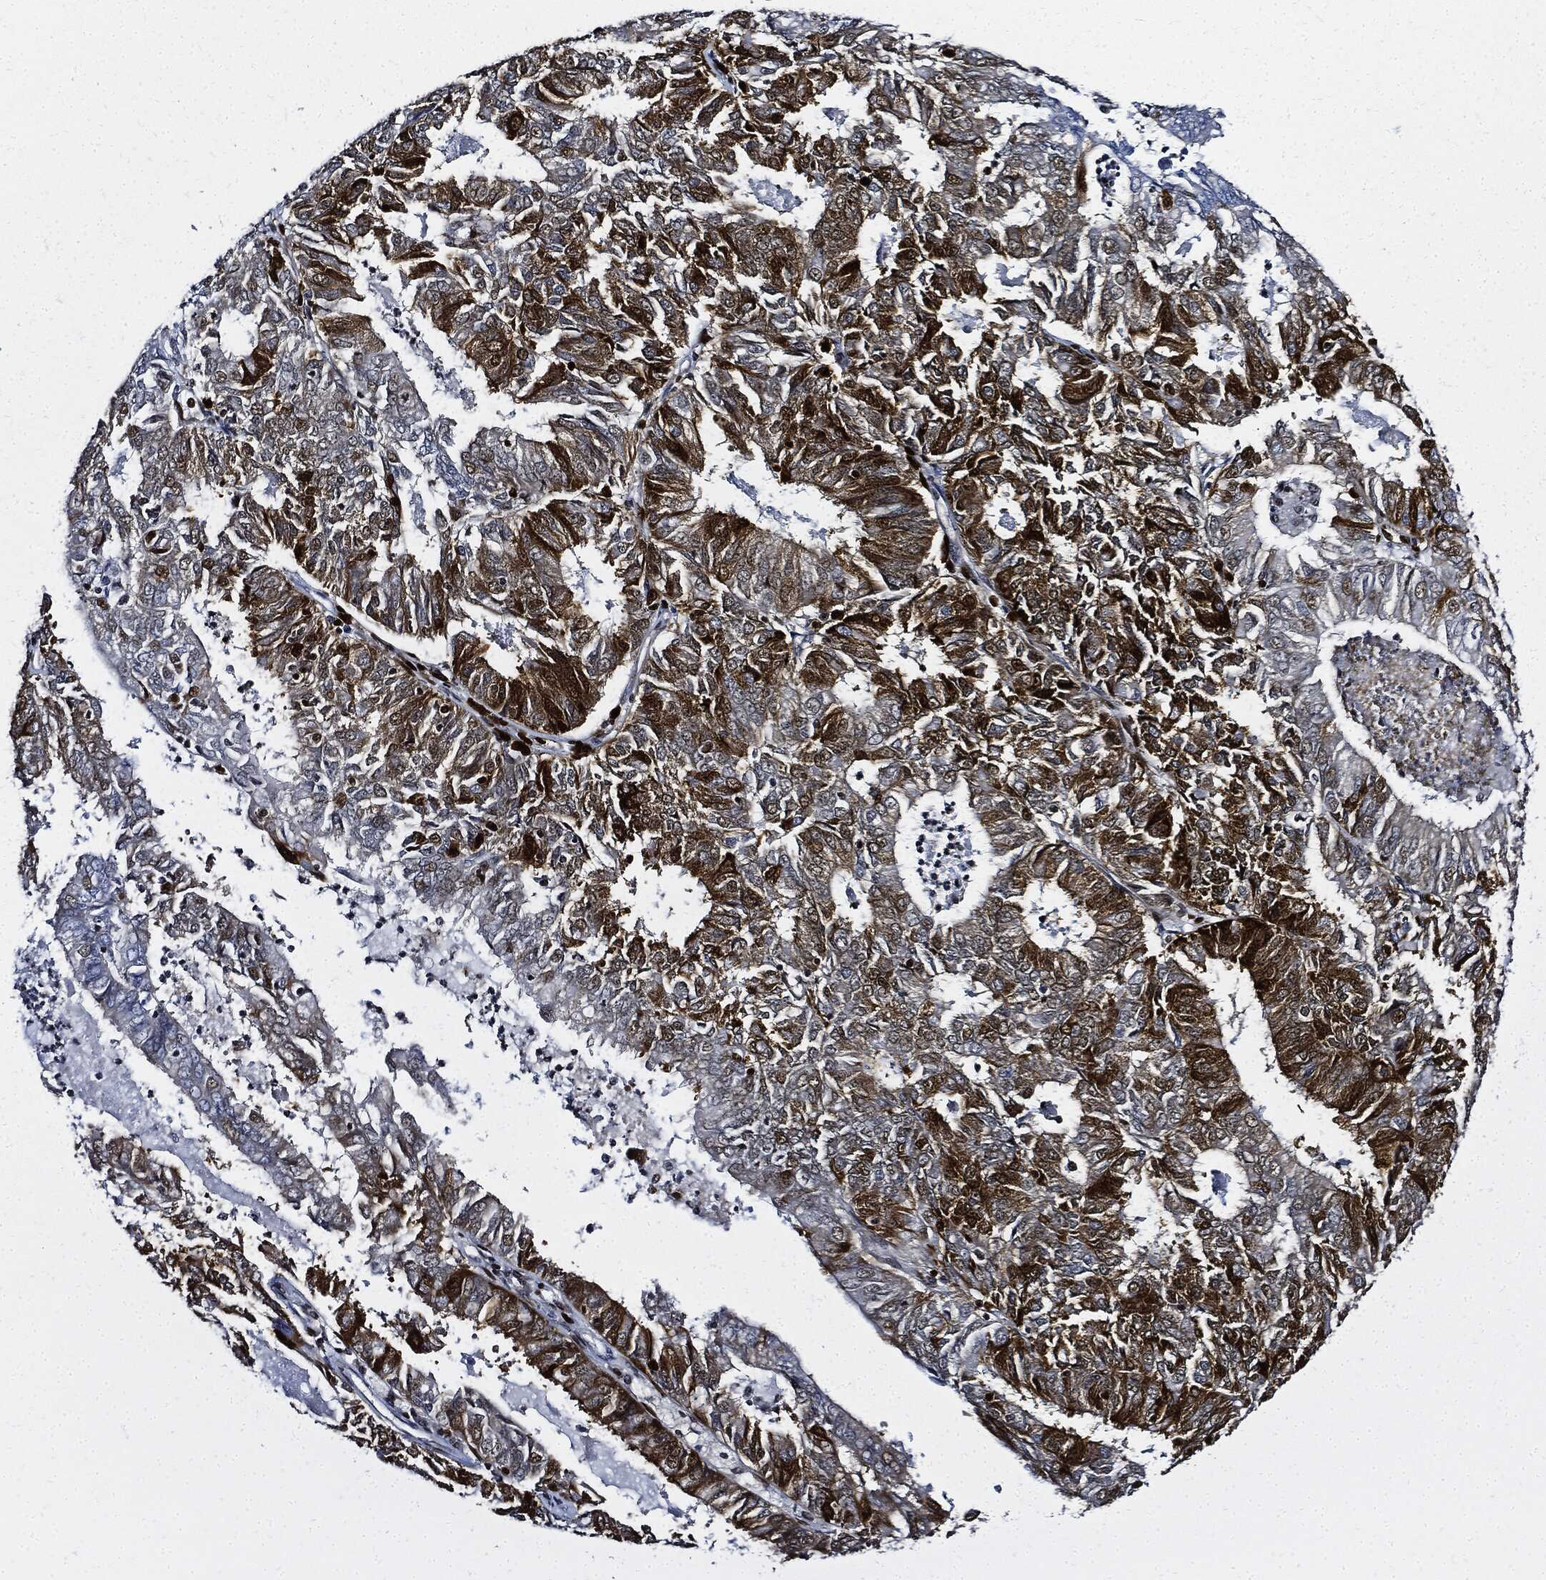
{"staining": {"intensity": "strong", "quantity": "<25%", "location": "nuclear"}, "tissue": "endometrial cancer", "cell_type": "Tumor cells", "image_type": "cancer", "snomed": [{"axis": "morphology", "description": "Adenocarcinoma, NOS"}, {"axis": "topography", "description": "Endometrium"}], "caption": "Immunohistochemical staining of endometrial cancer shows medium levels of strong nuclear protein positivity in about <25% of tumor cells.", "gene": "PCNA", "patient": {"sex": "female", "age": 57}}